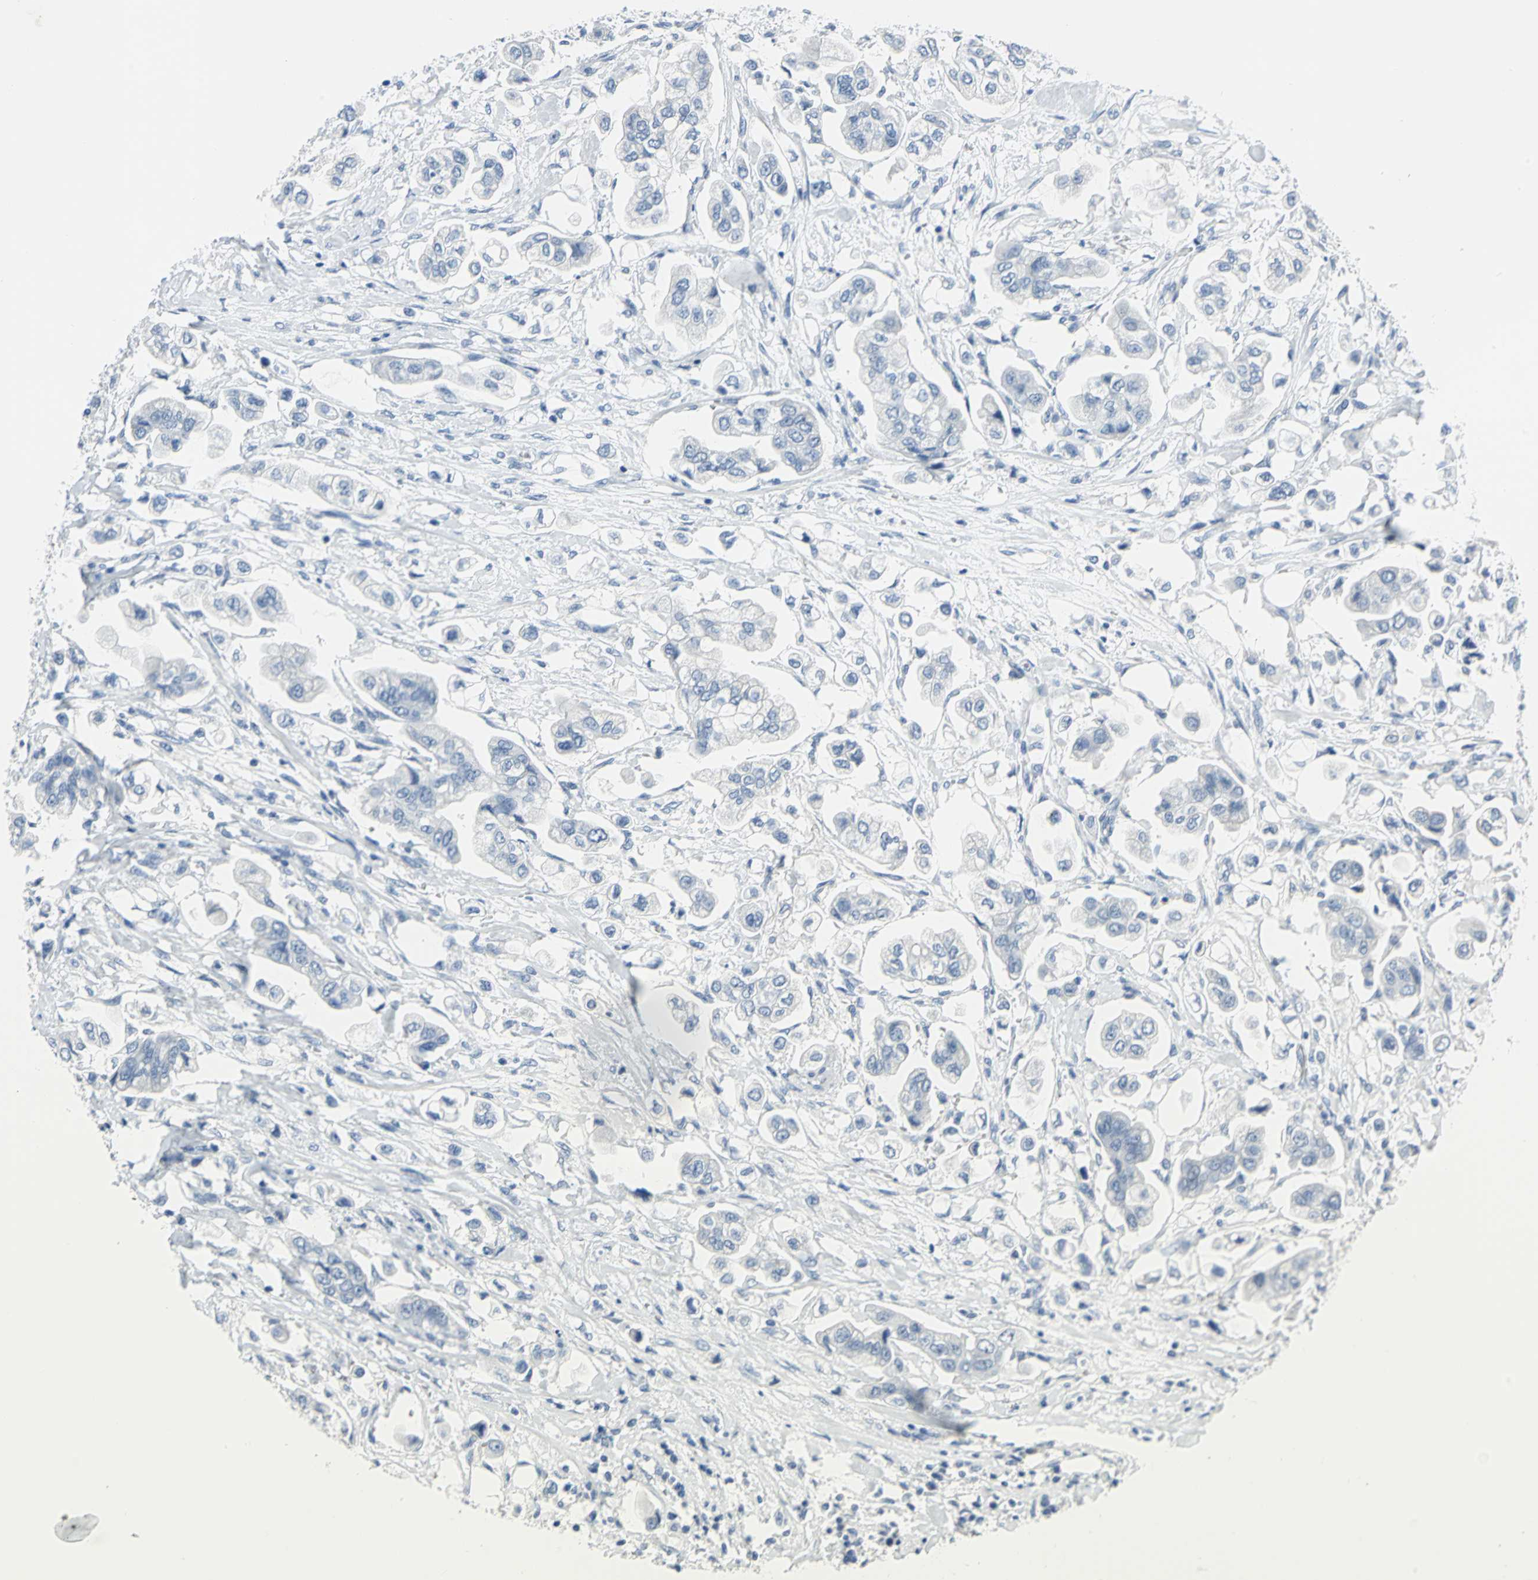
{"staining": {"intensity": "negative", "quantity": "none", "location": "none"}, "tissue": "stomach cancer", "cell_type": "Tumor cells", "image_type": "cancer", "snomed": [{"axis": "morphology", "description": "Adenocarcinoma, NOS"}, {"axis": "topography", "description": "Stomach"}], "caption": "Immunohistochemistry of adenocarcinoma (stomach) demonstrates no staining in tumor cells.", "gene": "PKLR", "patient": {"sex": "male", "age": 62}}